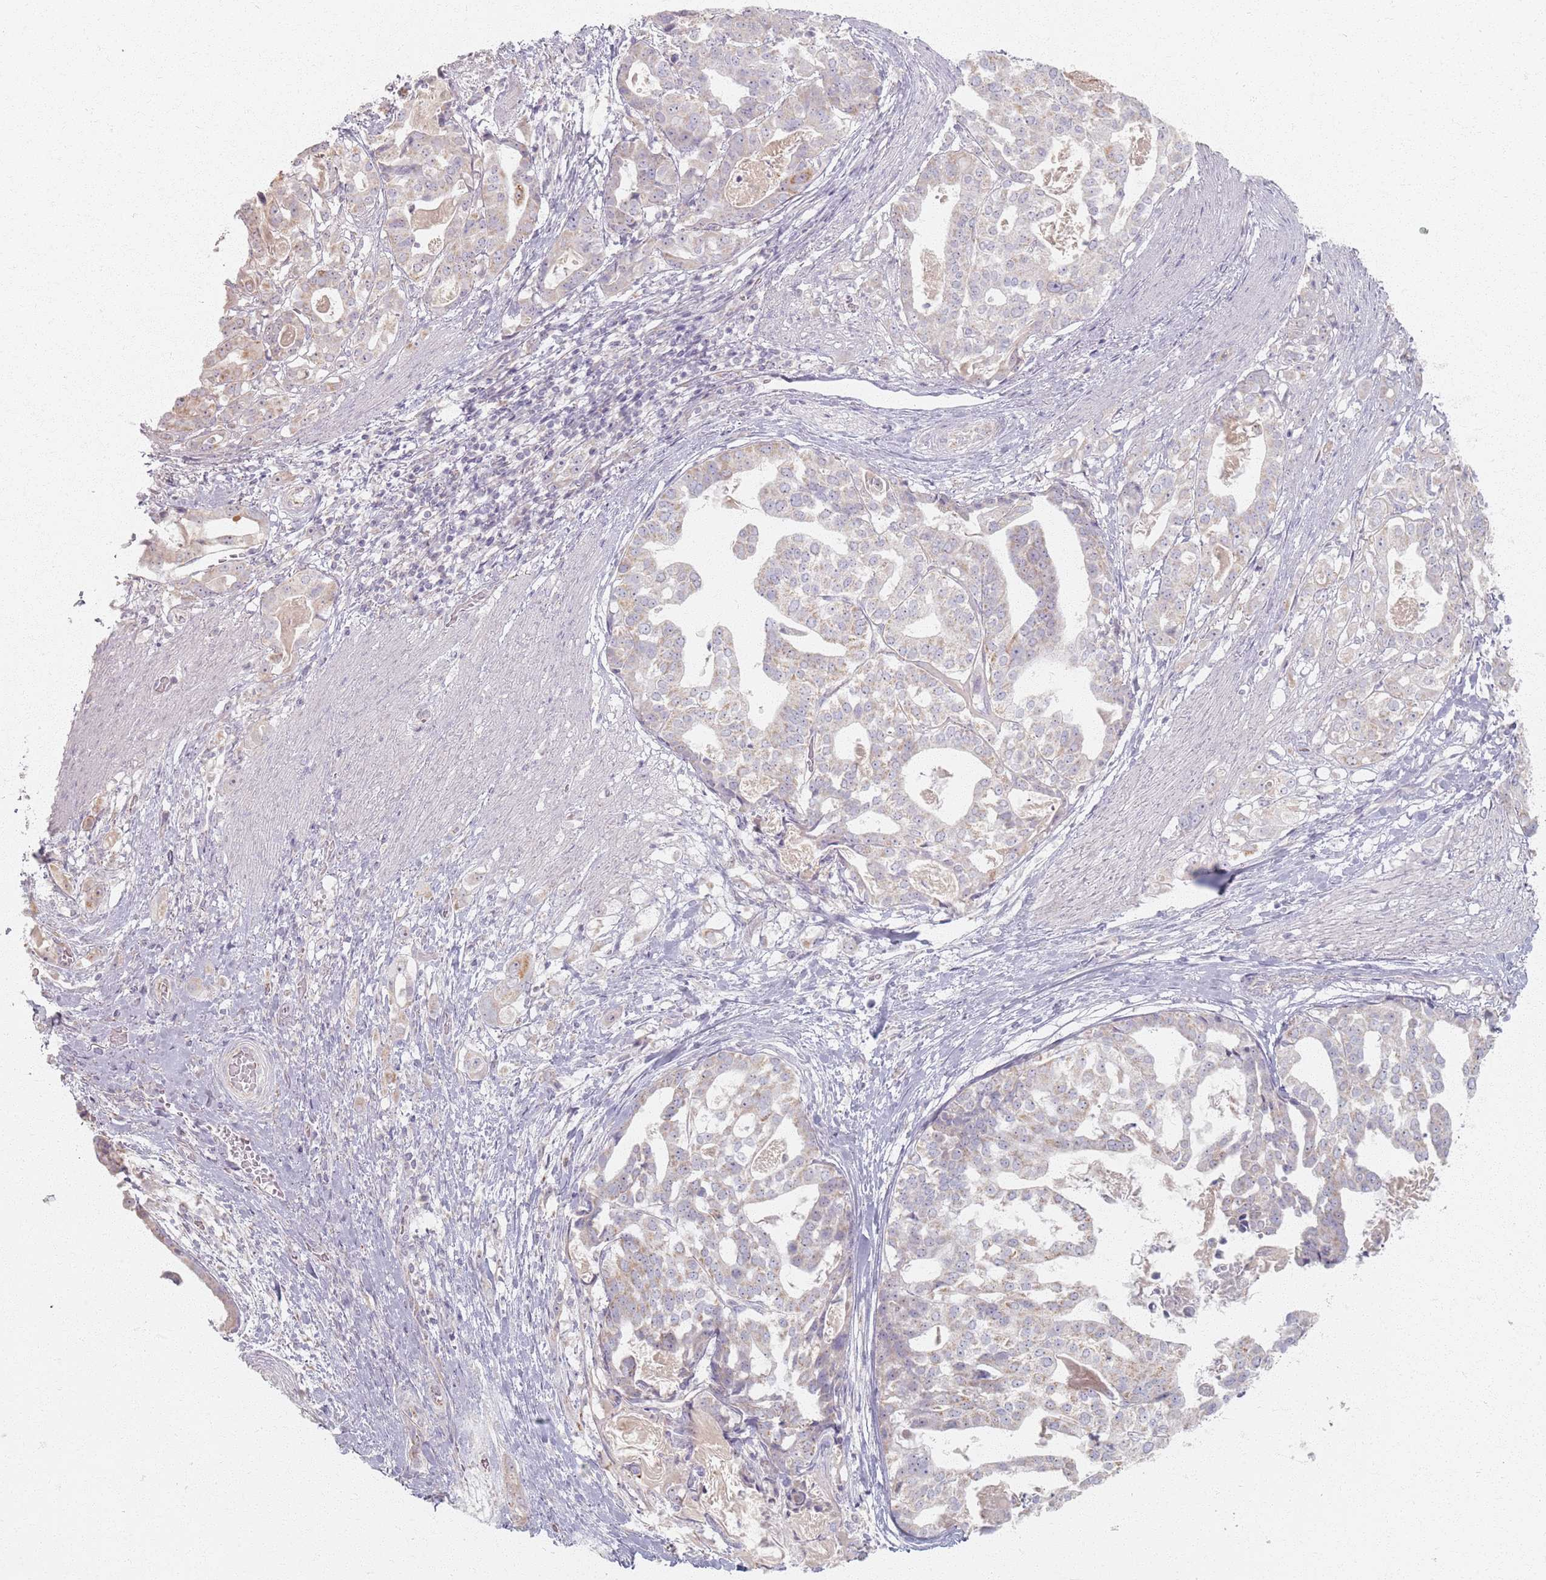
{"staining": {"intensity": "weak", "quantity": "<25%", "location": "cytoplasmic/membranous"}, "tissue": "stomach cancer", "cell_type": "Tumor cells", "image_type": "cancer", "snomed": [{"axis": "morphology", "description": "Adenocarcinoma, NOS"}, {"axis": "topography", "description": "Stomach"}], "caption": "Immunohistochemical staining of human stomach adenocarcinoma displays no significant staining in tumor cells. (Stains: DAB (3,3'-diaminobenzidine) IHC with hematoxylin counter stain, Microscopy: brightfield microscopy at high magnification).", "gene": "PKD2L2", "patient": {"sex": "male", "age": 48}}